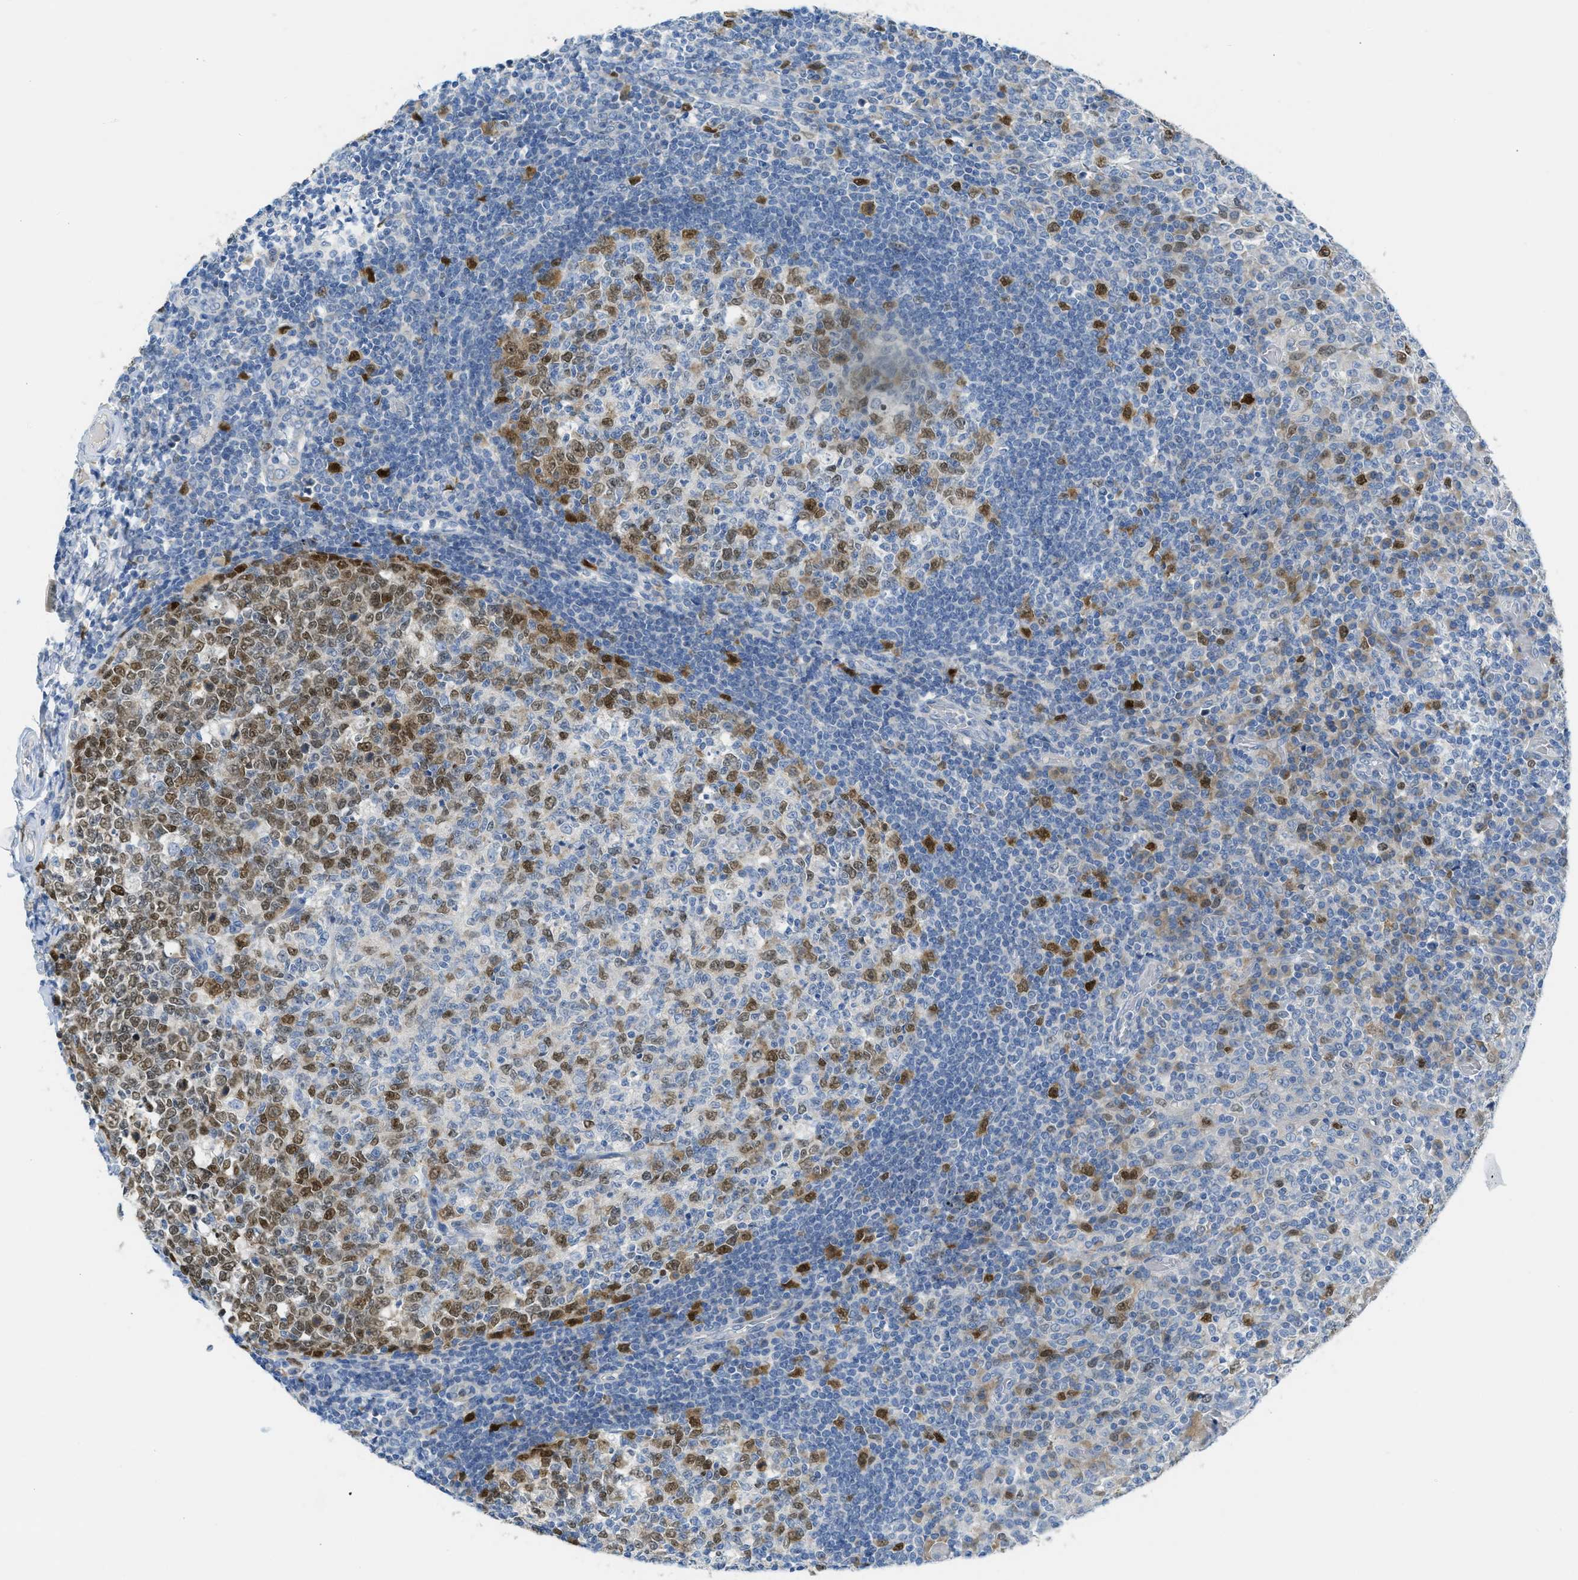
{"staining": {"intensity": "strong", "quantity": ">75%", "location": "nuclear"}, "tissue": "tonsil", "cell_type": "Germinal center cells", "image_type": "normal", "snomed": [{"axis": "morphology", "description": "Normal tissue, NOS"}, {"axis": "topography", "description": "Tonsil"}], "caption": "DAB (3,3'-diaminobenzidine) immunohistochemical staining of normal human tonsil exhibits strong nuclear protein positivity in approximately >75% of germinal center cells.", "gene": "ORC6", "patient": {"sex": "female", "age": 19}}